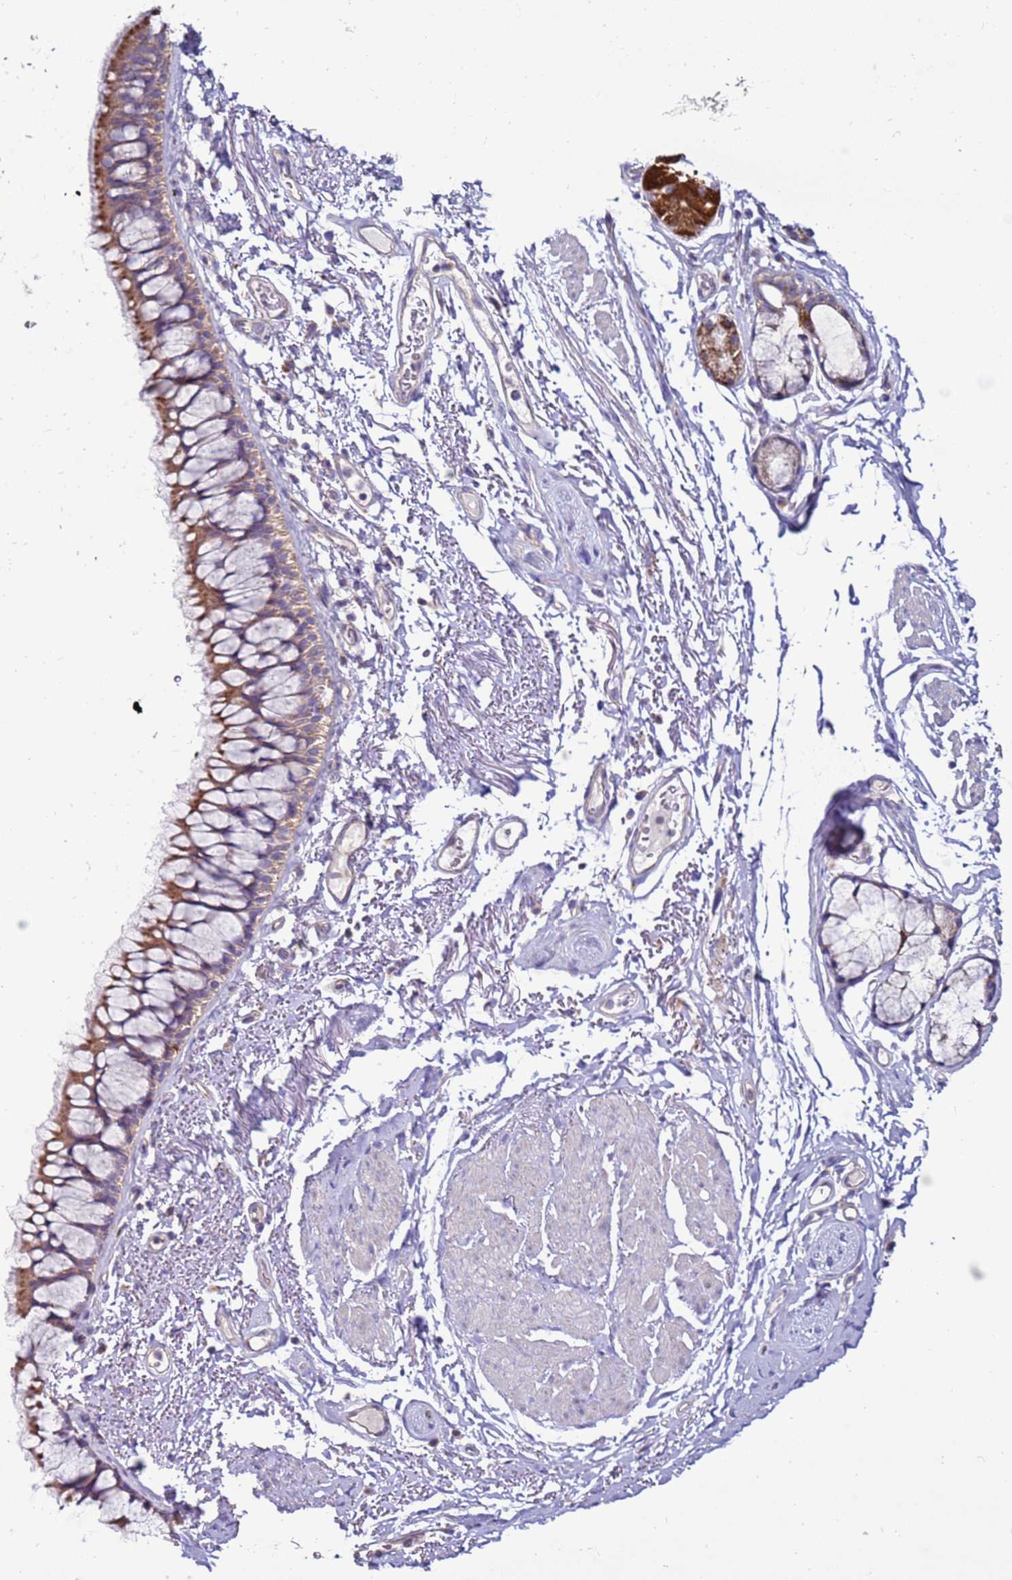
{"staining": {"intensity": "moderate", "quantity": ">75%", "location": "cytoplasmic/membranous"}, "tissue": "bronchus", "cell_type": "Respiratory epithelial cells", "image_type": "normal", "snomed": [{"axis": "morphology", "description": "Normal tissue, NOS"}, {"axis": "topography", "description": "Cartilage tissue"}, {"axis": "topography", "description": "Bronchus"}], "caption": "A histopathology image of bronchus stained for a protein exhibits moderate cytoplasmic/membranous brown staining in respiratory epithelial cells. Using DAB (3,3'-diaminobenzidine) (brown) and hematoxylin (blue) stains, captured at high magnification using brightfield microscopy.", "gene": "TRAPPC4", "patient": {"sex": "female", "age": 73}}